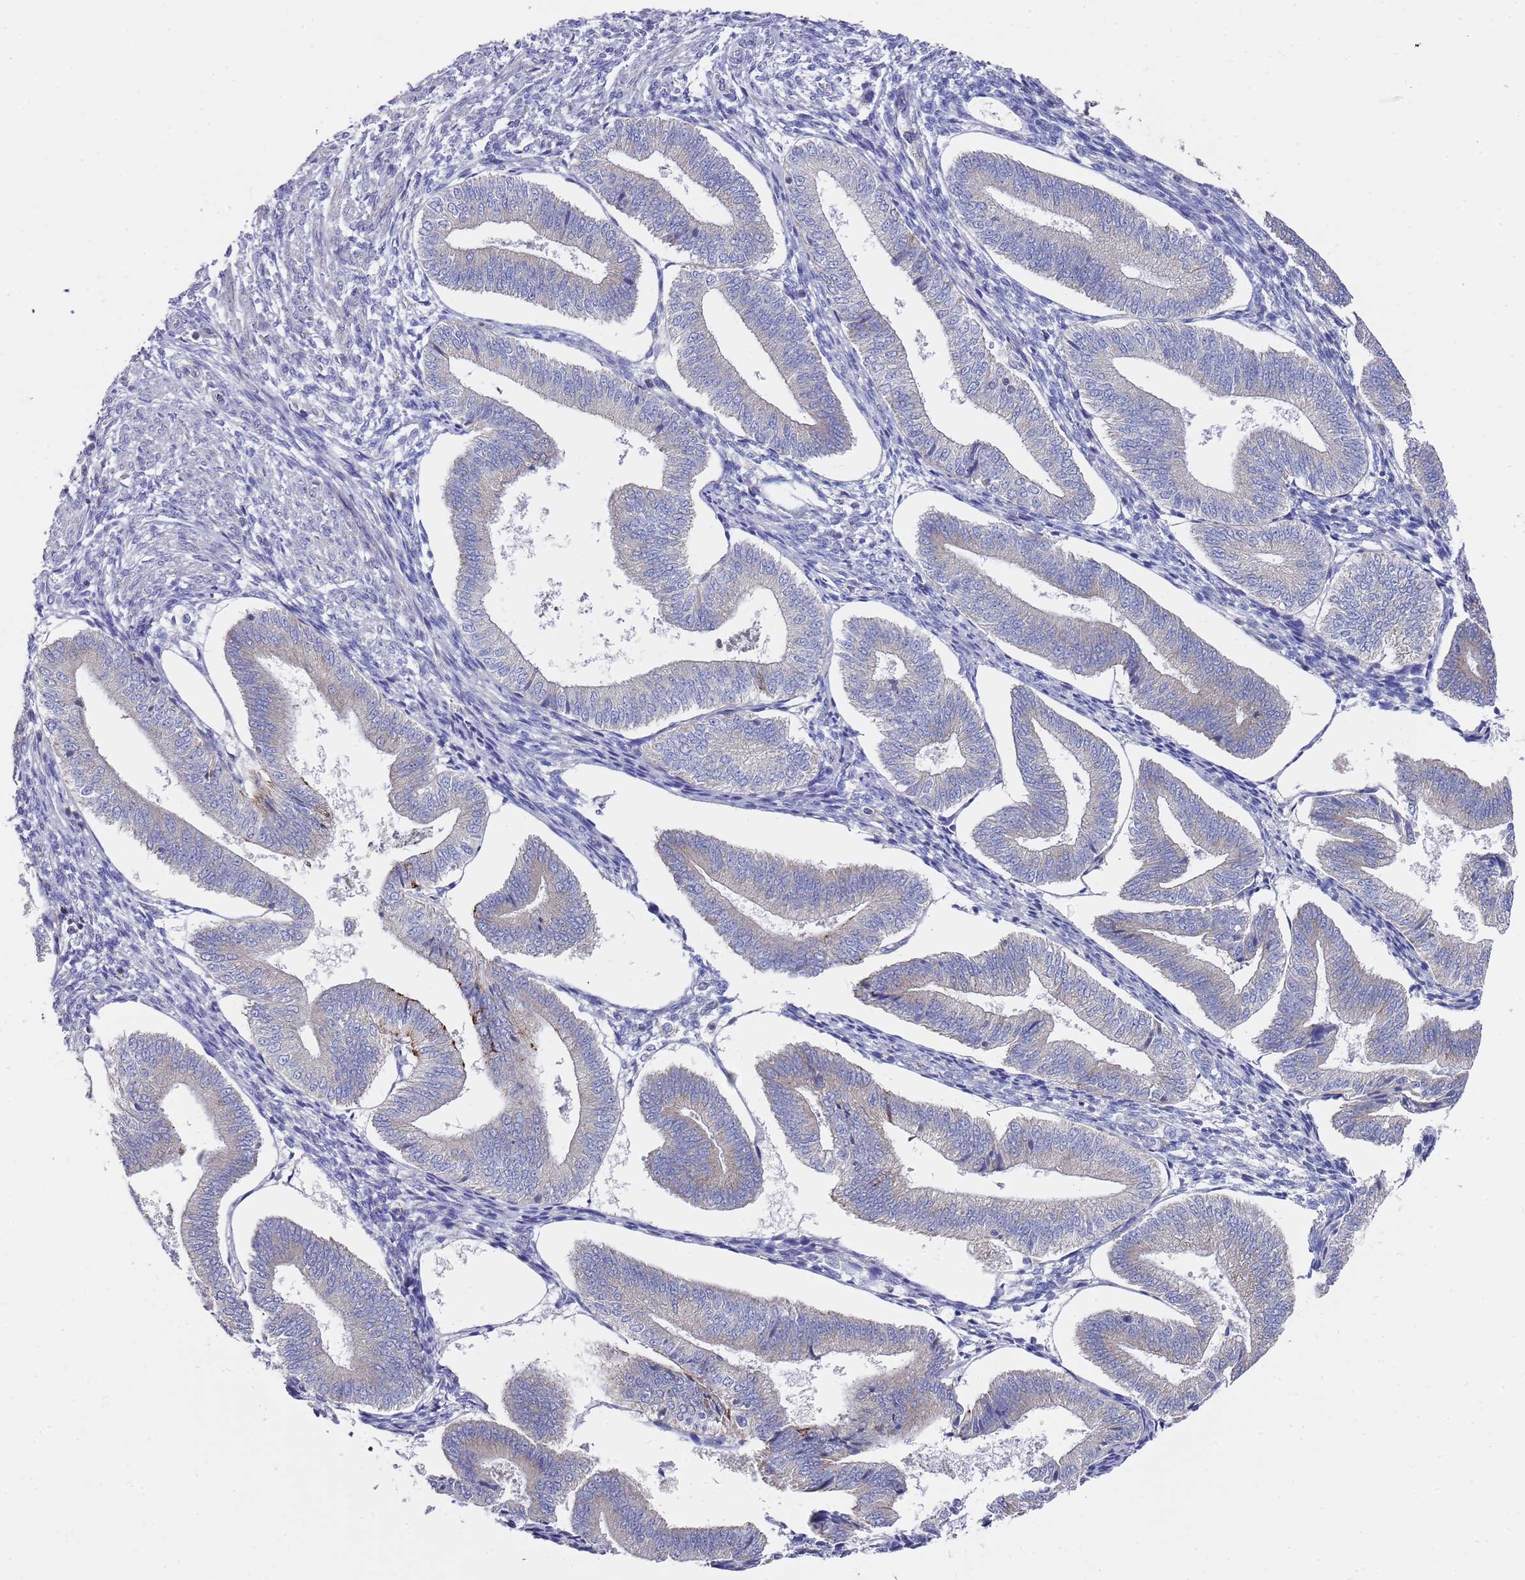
{"staining": {"intensity": "negative", "quantity": "none", "location": "none"}, "tissue": "endometrium", "cell_type": "Cells in endometrial stroma", "image_type": "normal", "snomed": [{"axis": "morphology", "description": "Normal tissue, NOS"}, {"axis": "topography", "description": "Endometrium"}], "caption": "This is a histopathology image of immunohistochemistry (IHC) staining of normal endometrium, which shows no expression in cells in endometrial stroma.", "gene": "SCAPER", "patient": {"sex": "female", "age": 34}}